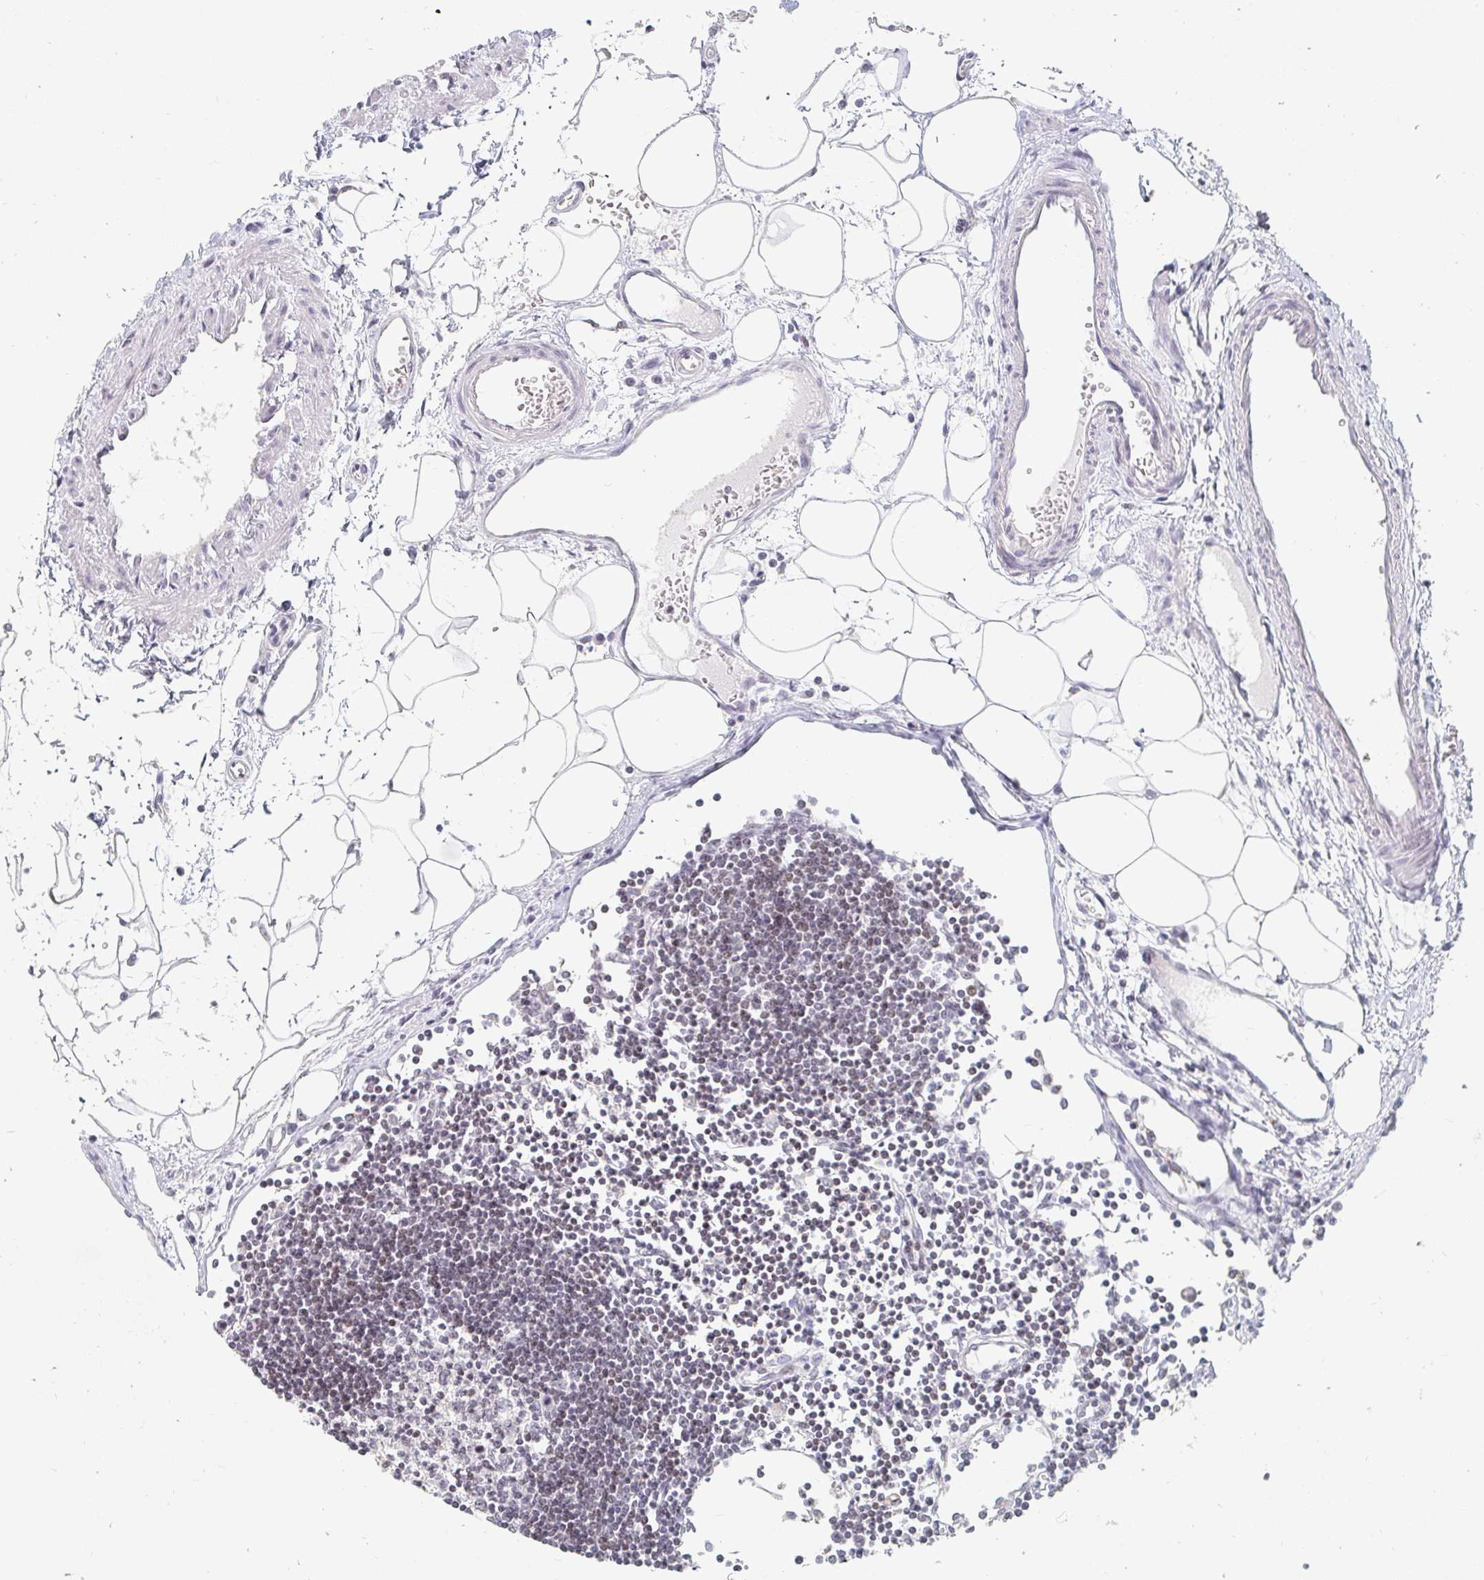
{"staining": {"intensity": "negative", "quantity": "none", "location": "none"}, "tissue": "lymph node", "cell_type": "Germinal center cells", "image_type": "normal", "snomed": [{"axis": "morphology", "description": "Normal tissue, NOS"}, {"axis": "topography", "description": "Lymph node"}], "caption": "This is an immunohistochemistry (IHC) micrograph of normal human lymph node. There is no staining in germinal center cells.", "gene": "NME9", "patient": {"sex": "female", "age": 65}}